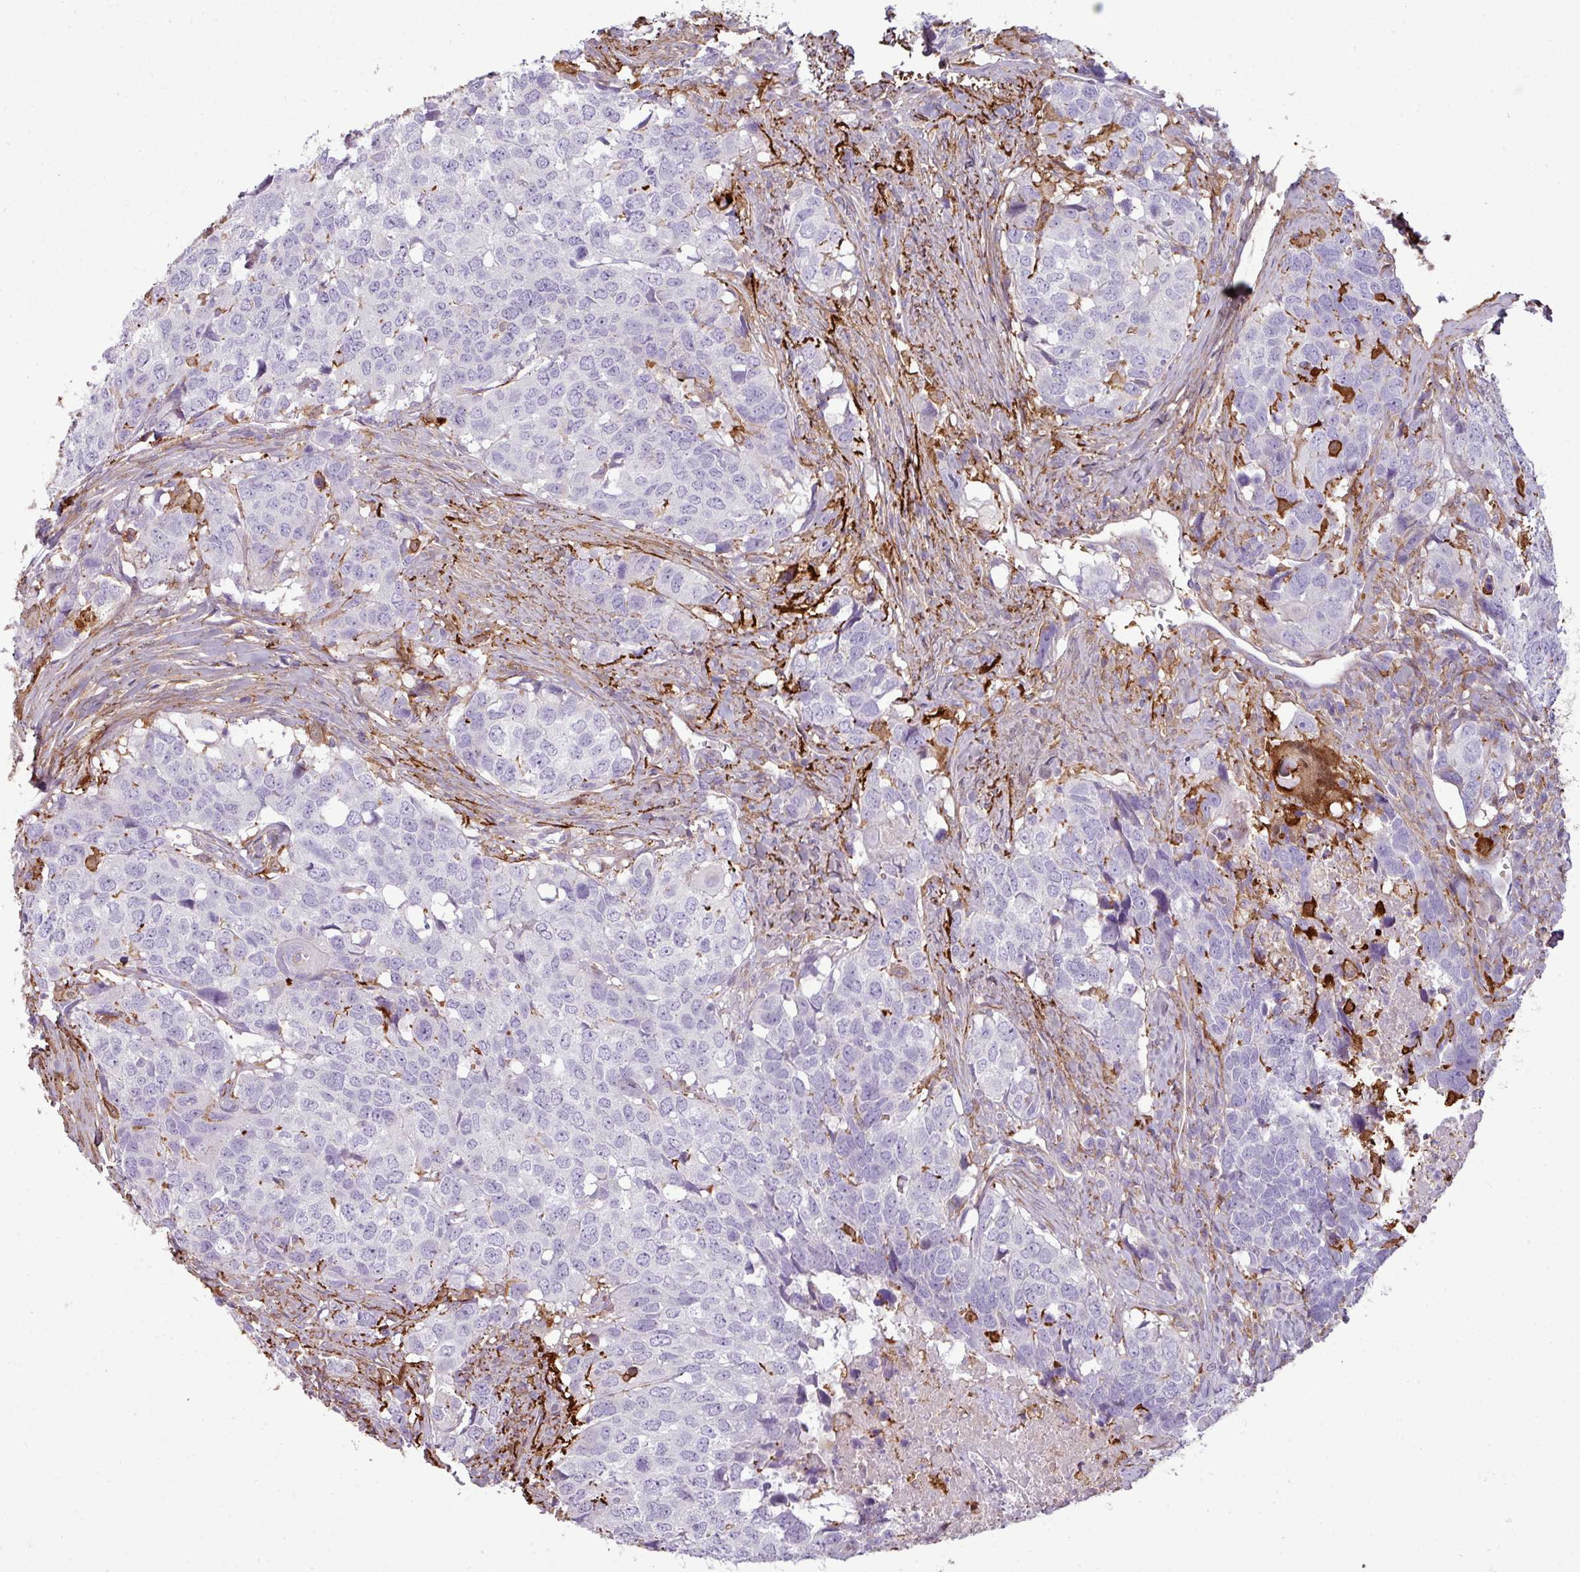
{"staining": {"intensity": "negative", "quantity": "none", "location": "none"}, "tissue": "head and neck cancer", "cell_type": "Tumor cells", "image_type": "cancer", "snomed": [{"axis": "morphology", "description": "Normal tissue, NOS"}, {"axis": "morphology", "description": "Squamous cell carcinoma, NOS"}, {"axis": "topography", "description": "Skeletal muscle"}, {"axis": "topography", "description": "Vascular tissue"}, {"axis": "topography", "description": "Peripheral nerve tissue"}, {"axis": "topography", "description": "Head-Neck"}], "caption": "Micrograph shows no significant protein staining in tumor cells of head and neck squamous cell carcinoma. Brightfield microscopy of IHC stained with DAB (3,3'-diaminobenzidine) (brown) and hematoxylin (blue), captured at high magnification.", "gene": "COL8A1", "patient": {"sex": "male", "age": 66}}